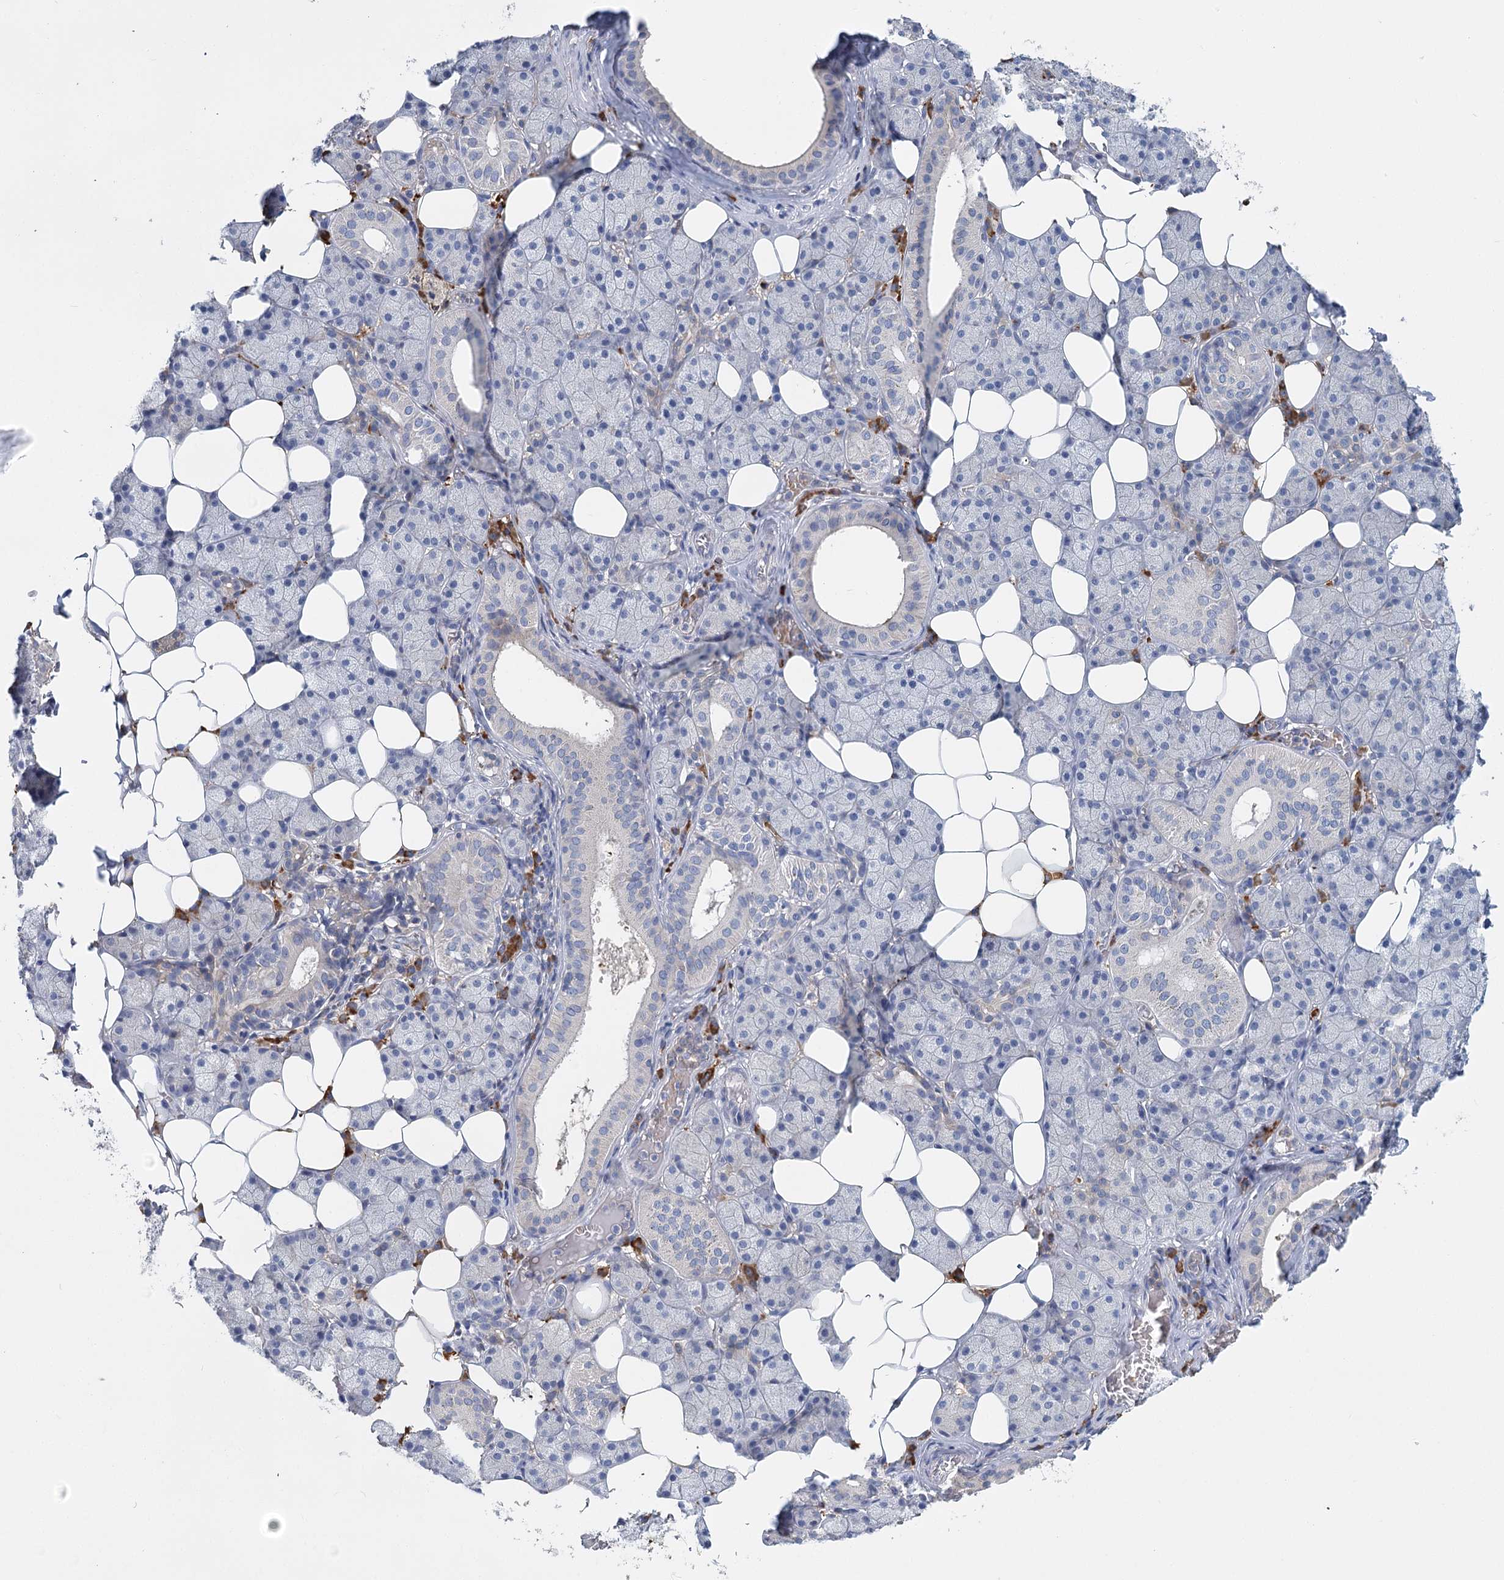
{"staining": {"intensity": "moderate", "quantity": "<25%", "location": "cytoplasmic/membranous"}, "tissue": "salivary gland", "cell_type": "Glandular cells", "image_type": "normal", "snomed": [{"axis": "morphology", "description": "Normal tissue, NOS"}, {"axis": "topography", "description": "Salivary gland"}], "caption": "A brown stain labels moderate cytoplasmic/membranous staining of a protein in glandular cells of benign human salivary gland.", "gene": "ANKRD16", "patient": {"sex": "female", "age": 33}}